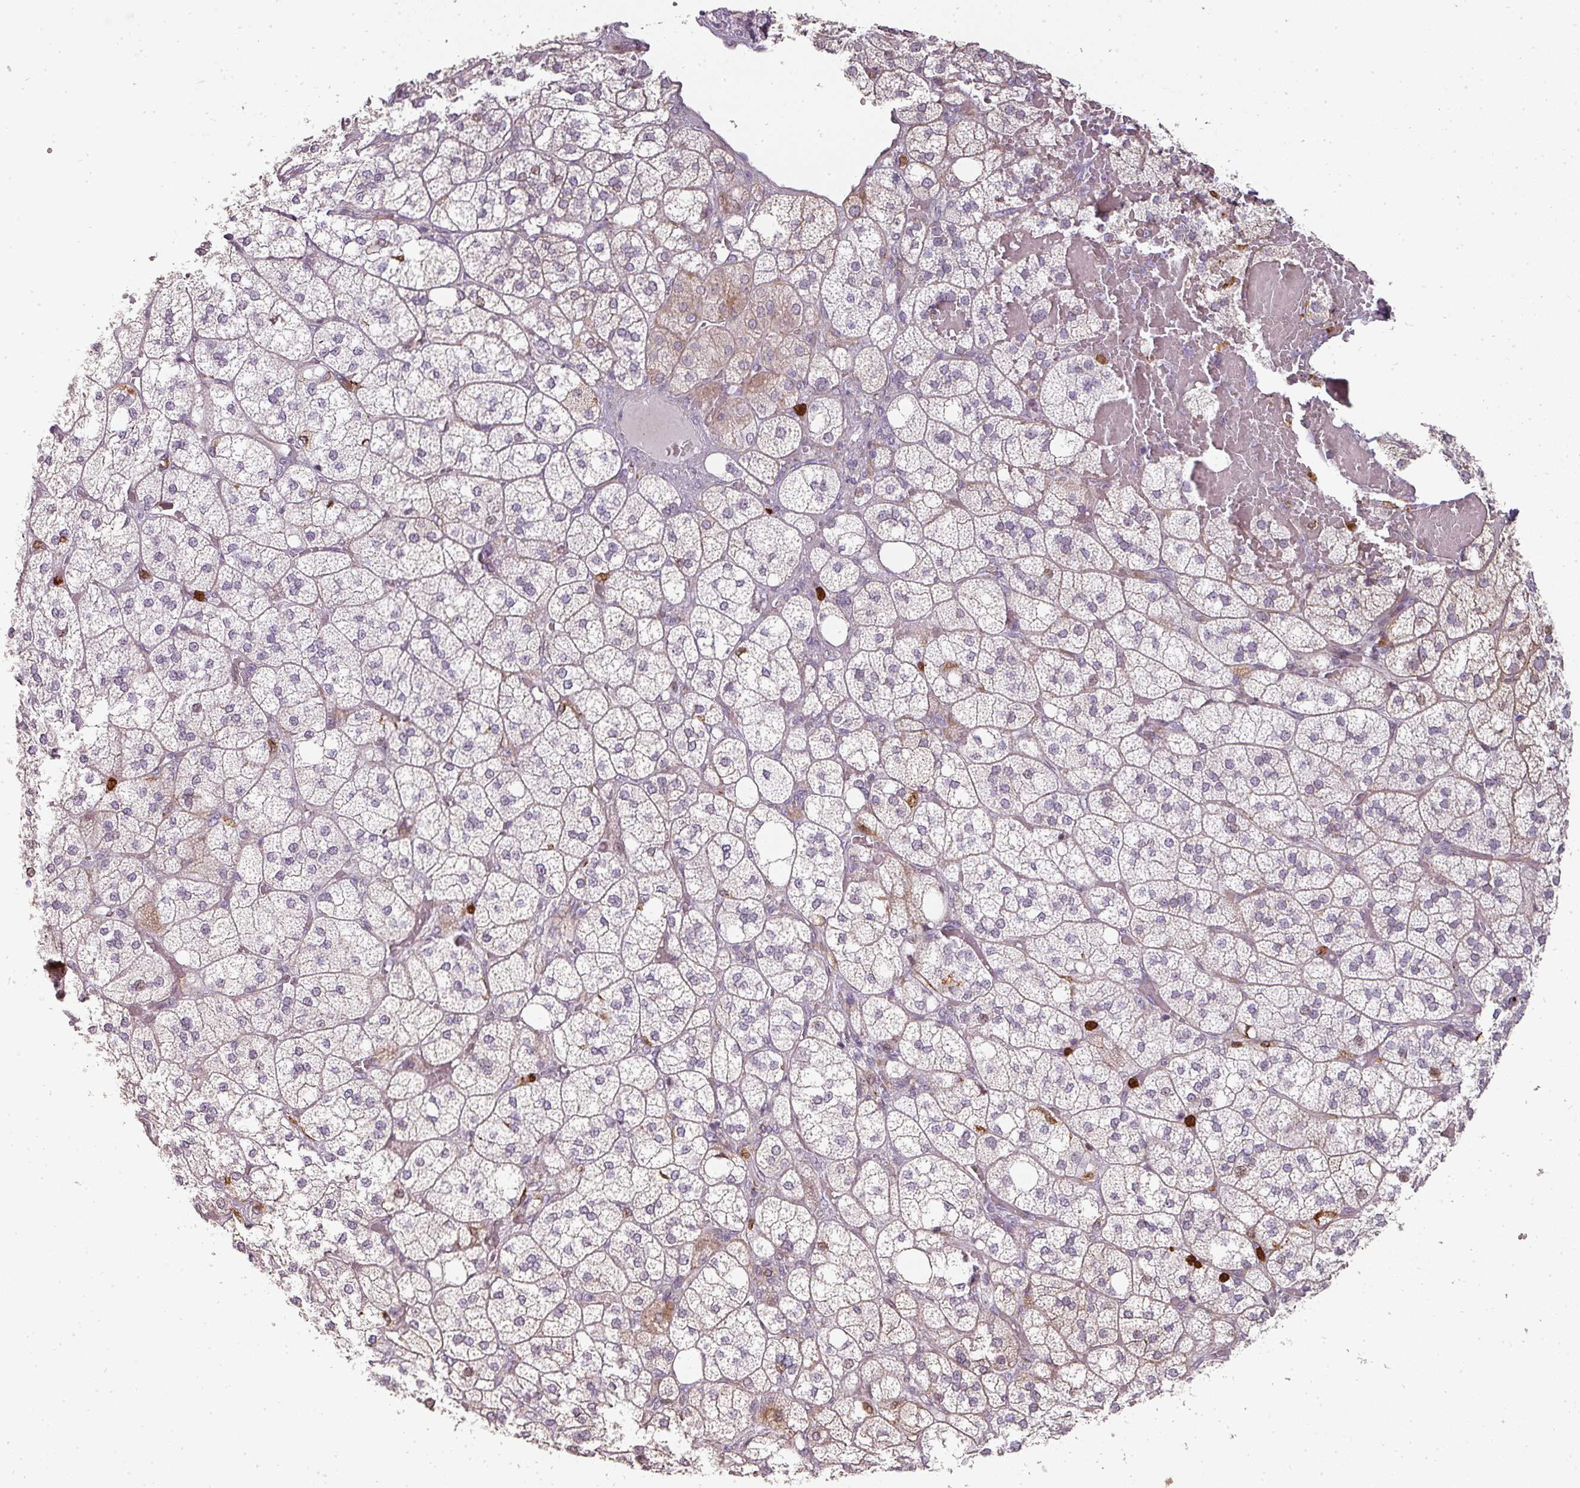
{"staining": {"intensity": "moderate", "quantity": "<25%", "location": "nuclear"}, "tissue": "adrenal gland", "cell_type": "Glandular cells", "image_type": "normal", "snomed": [{"axis": "morphology", "description": "Normal tissue, NOS"}, {"axis": "topography", "description": "Adrenal gland"}], "caption": "DAB immunohistochemical staining of unremarkable adrenal gland displays moderate nuclear protein staining in about <25% of glandular cells.", "gene": "BIK", "patient": {"sex": "male", "age": 61}}